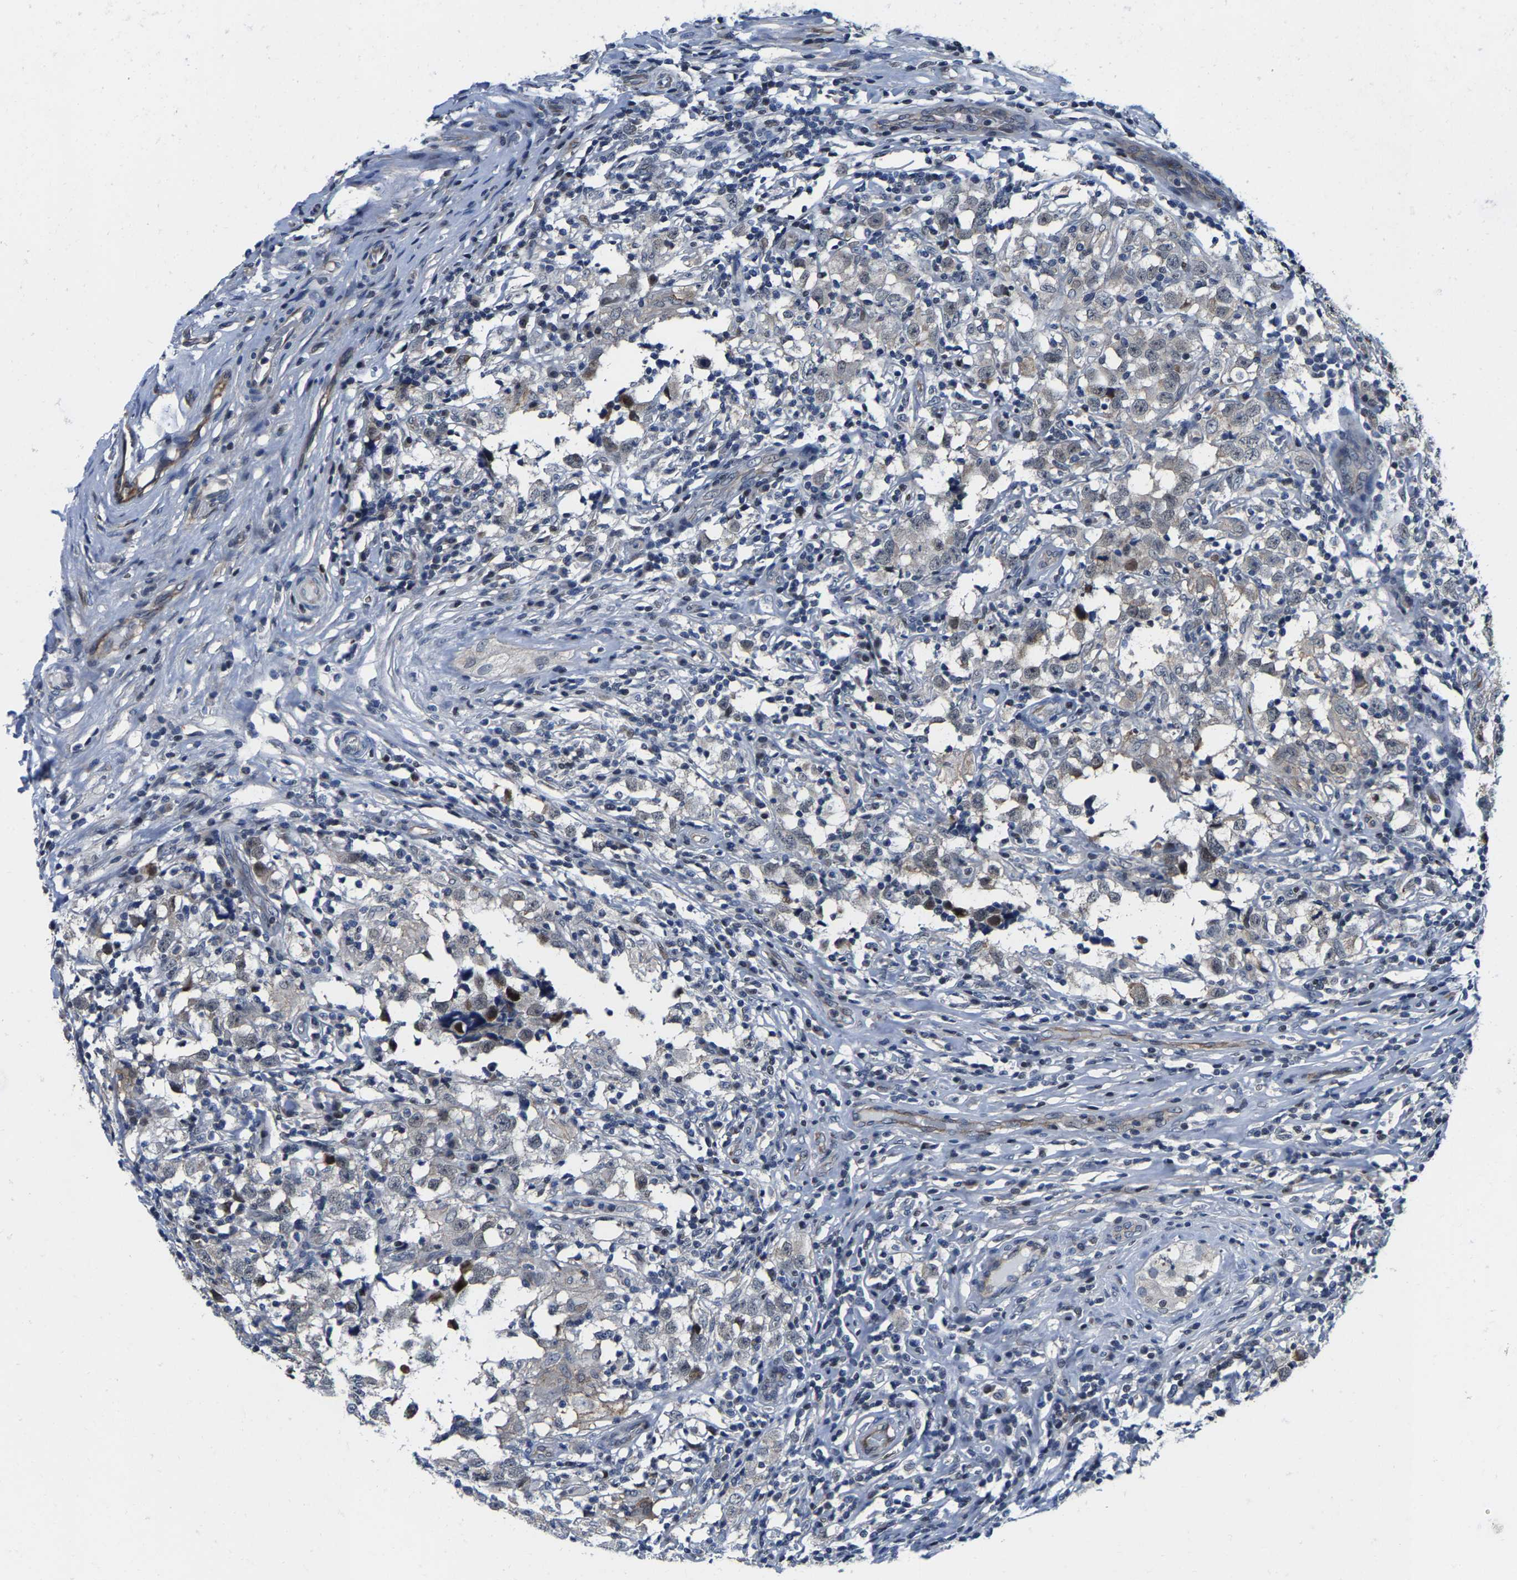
{"staining": {"intensity": "negative", "quantity": "none", "location": "none"}, "tissue": "testis cancer", "cell_type": "Tumor cells", "image_type": "cancer", "snomed": [{"axis": "morphology", "description": "Carcinoma, Embryonal, NOS"}, {"axis": "topography", "description": "Testis"}], "caption": "Protein analysis of testis embryonal carcinoma reveals no significant expression in tumor cells. (Brightfield microscopy of DAB IHC at high magnification).", "gene": "GTPBP10", "patient": {"sex": "male", "age": 21}}